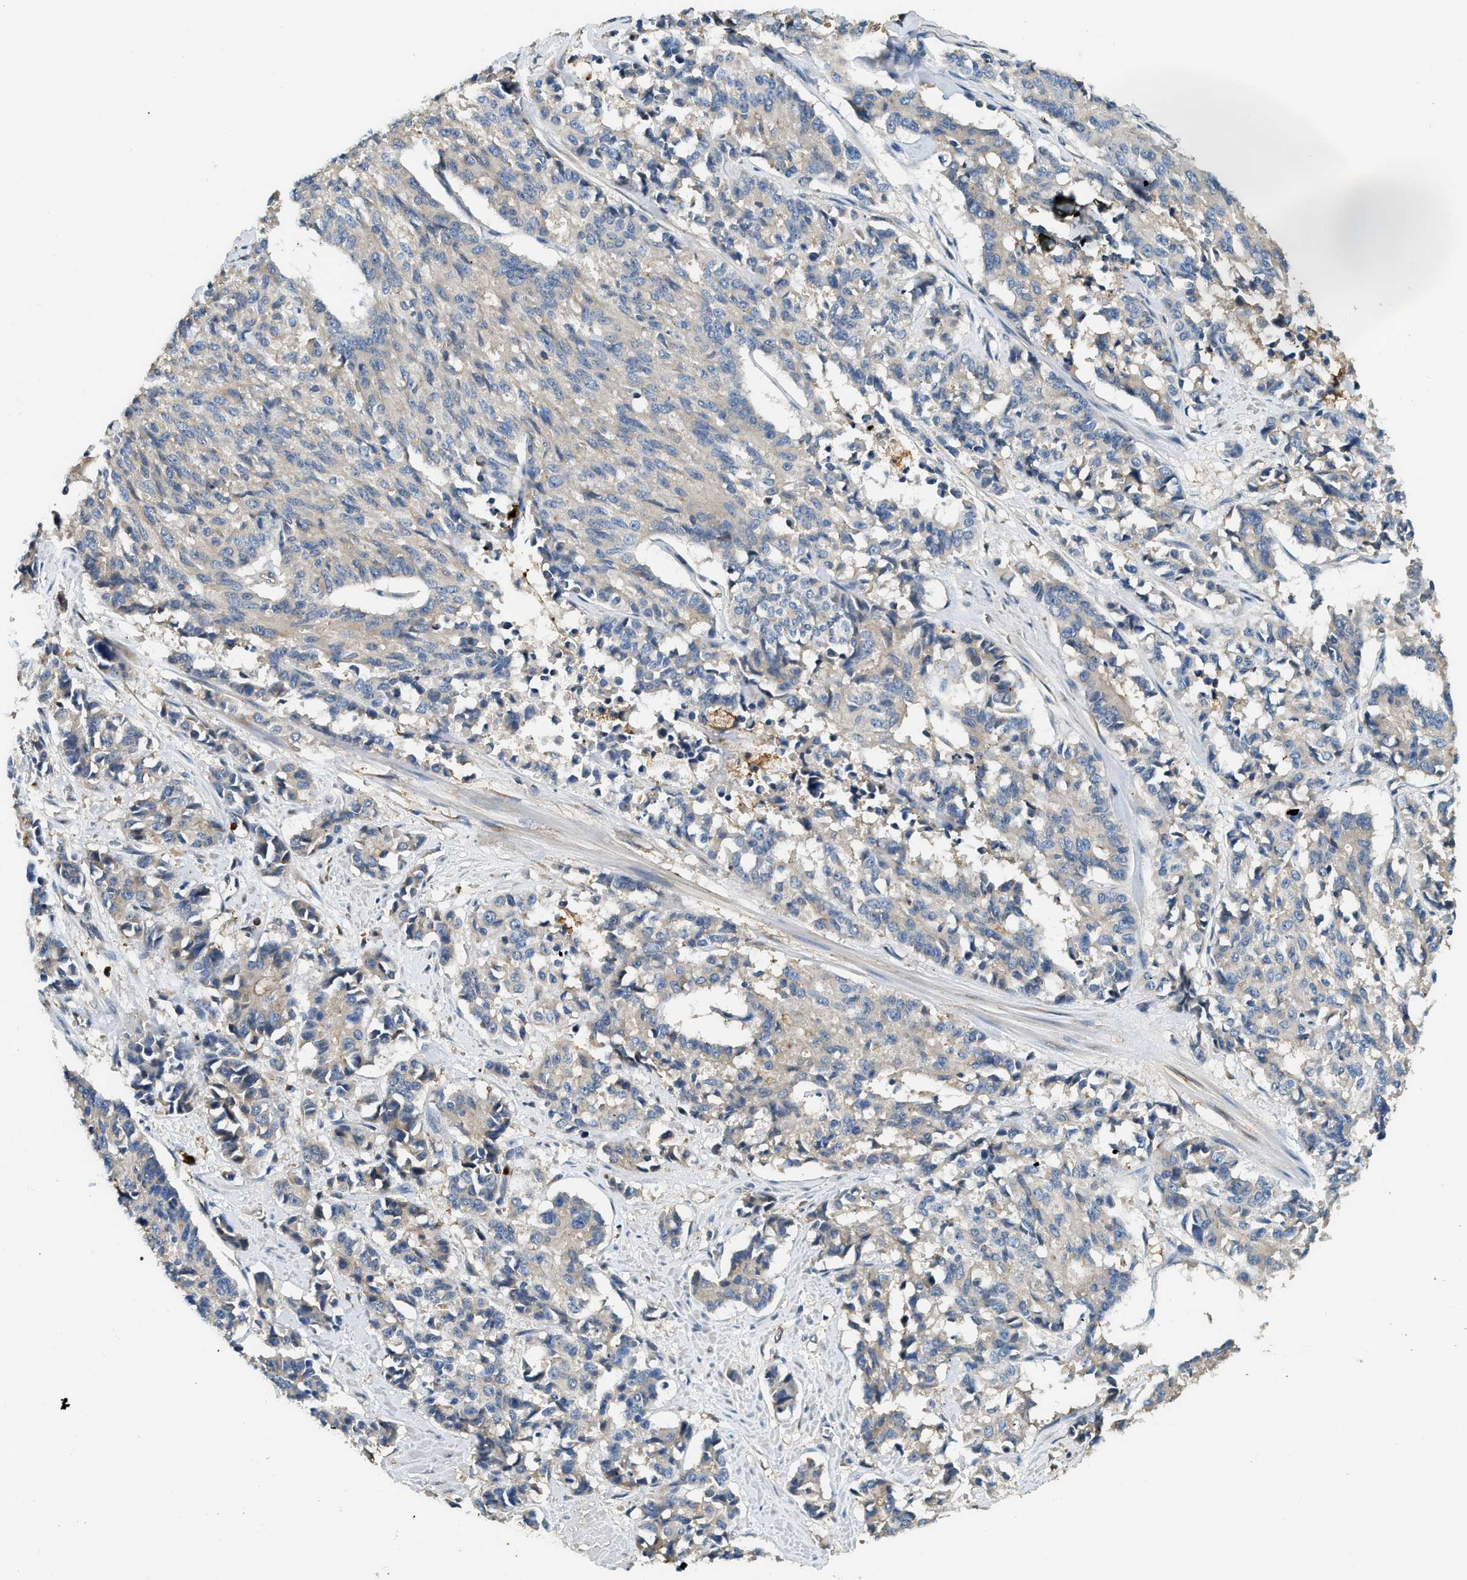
{"staining": {"intensity": "weak", "quantity": "<25%", "location": "cytoplasmic/membranous"}, "tissue": "cervical cancer", "cell_type": "Tumor cells", "image_type": "cancer", "snomed": [{"axis": "morphology", "description": "Squamous cell carcinoma, NOS"}, {"axis": "topography", "description": "Cervix"}], "caption": "Immunohistochemistry photomicrograph of cervical squamous cell carcinoma stained for a protein (brown), which reveals no expression in tumor cells.", "gene": "ANXA3", "patient": {"sex": "female", "age": 35}}